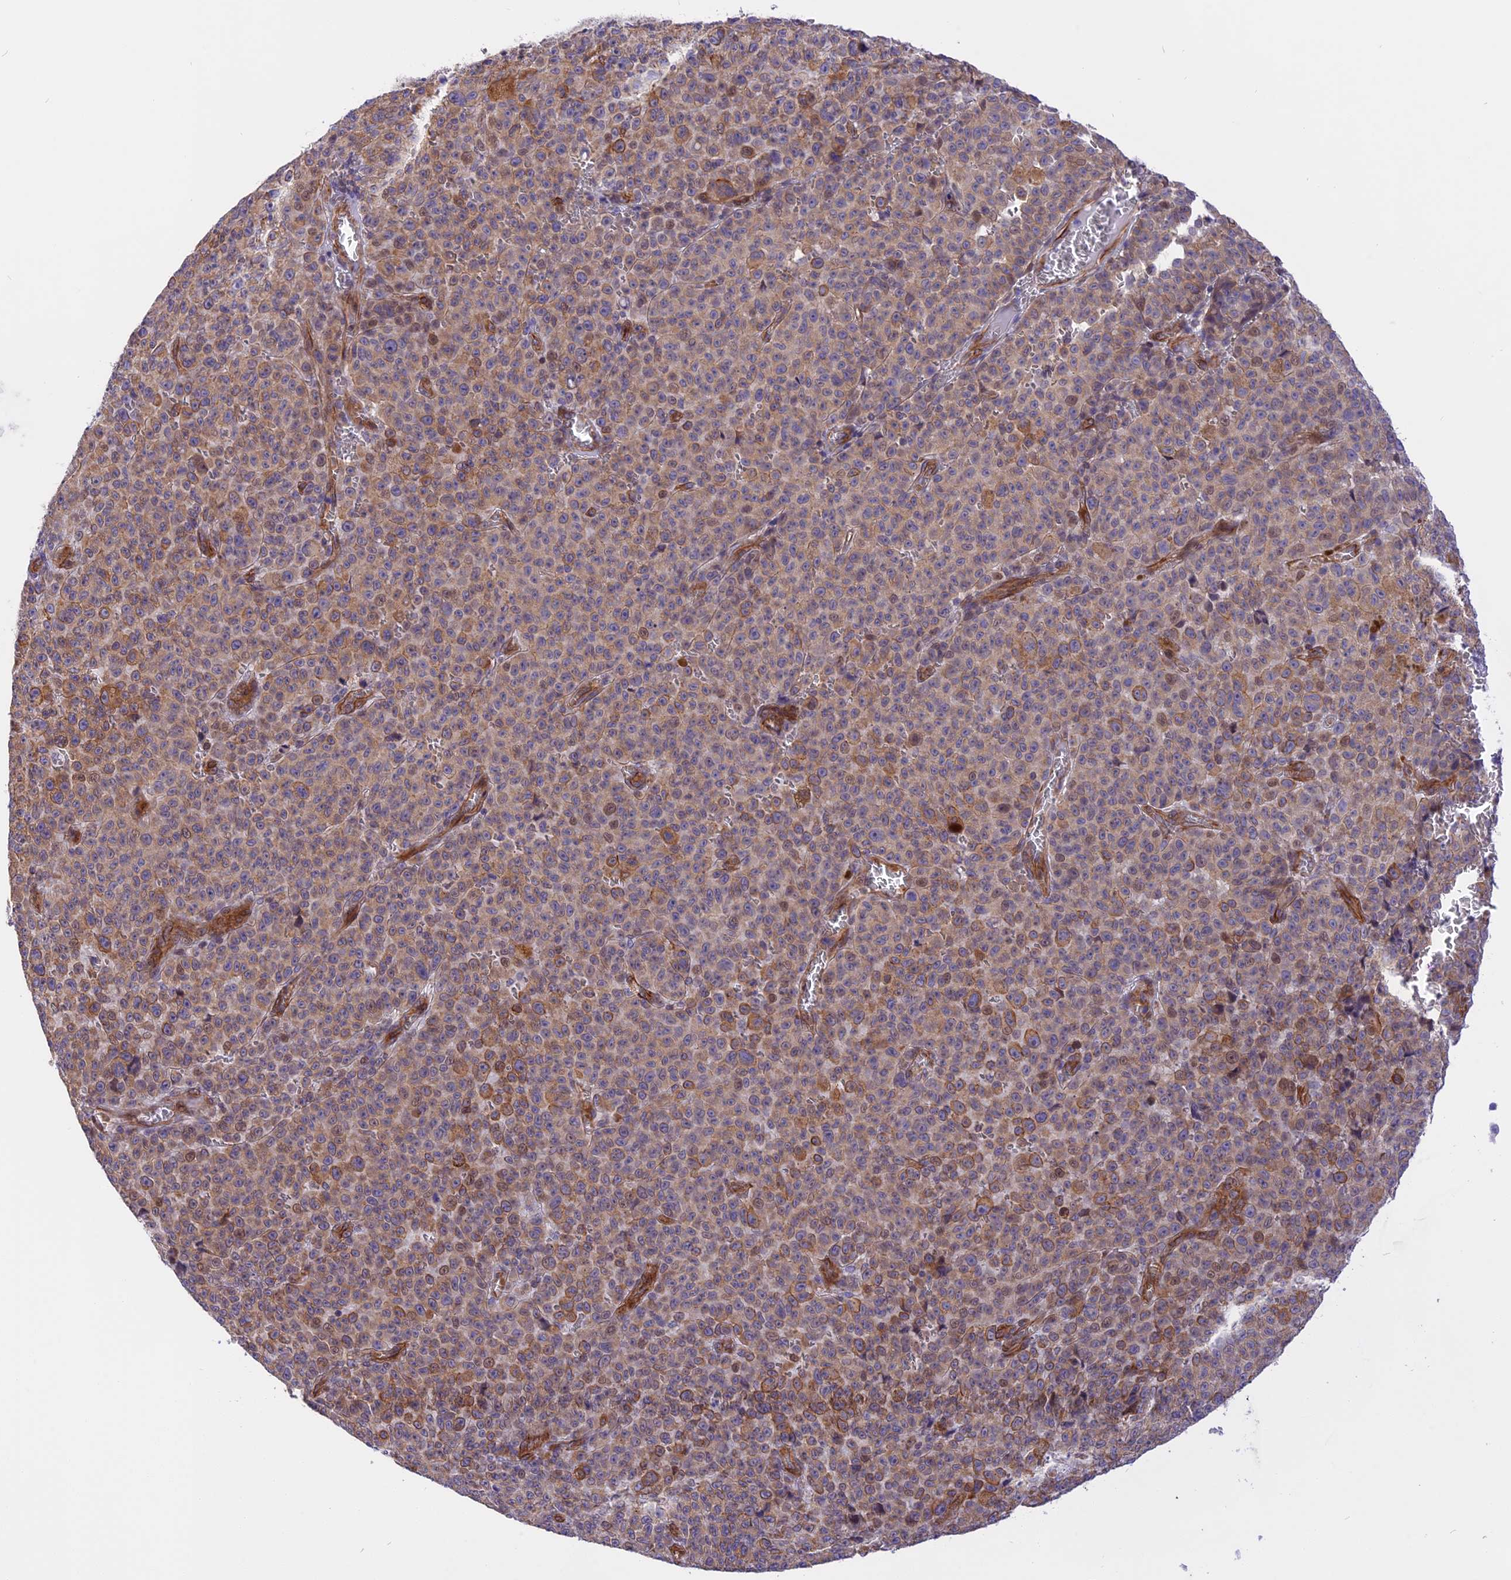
{"staining": {"intensity": "moderate", "quantity": "25%-75%", "location": "cytoplasmic/membranous"}, "tissue": "melanoma", "cell_type": "Tumor cells", "image_type": "cancer", "snomed": [{"axis": "morphology", "description": "Malignant melanoma, NOS"}, {"axis": "topography", "description": "Skin"}], "caption": "Tumor cells demonstrate moderate cytoplasmic/membranous expression in about 25%-75% of cells in melanoma.", "gene": "R3HDM4", "patient": {"sex": "female", "age": 82}}